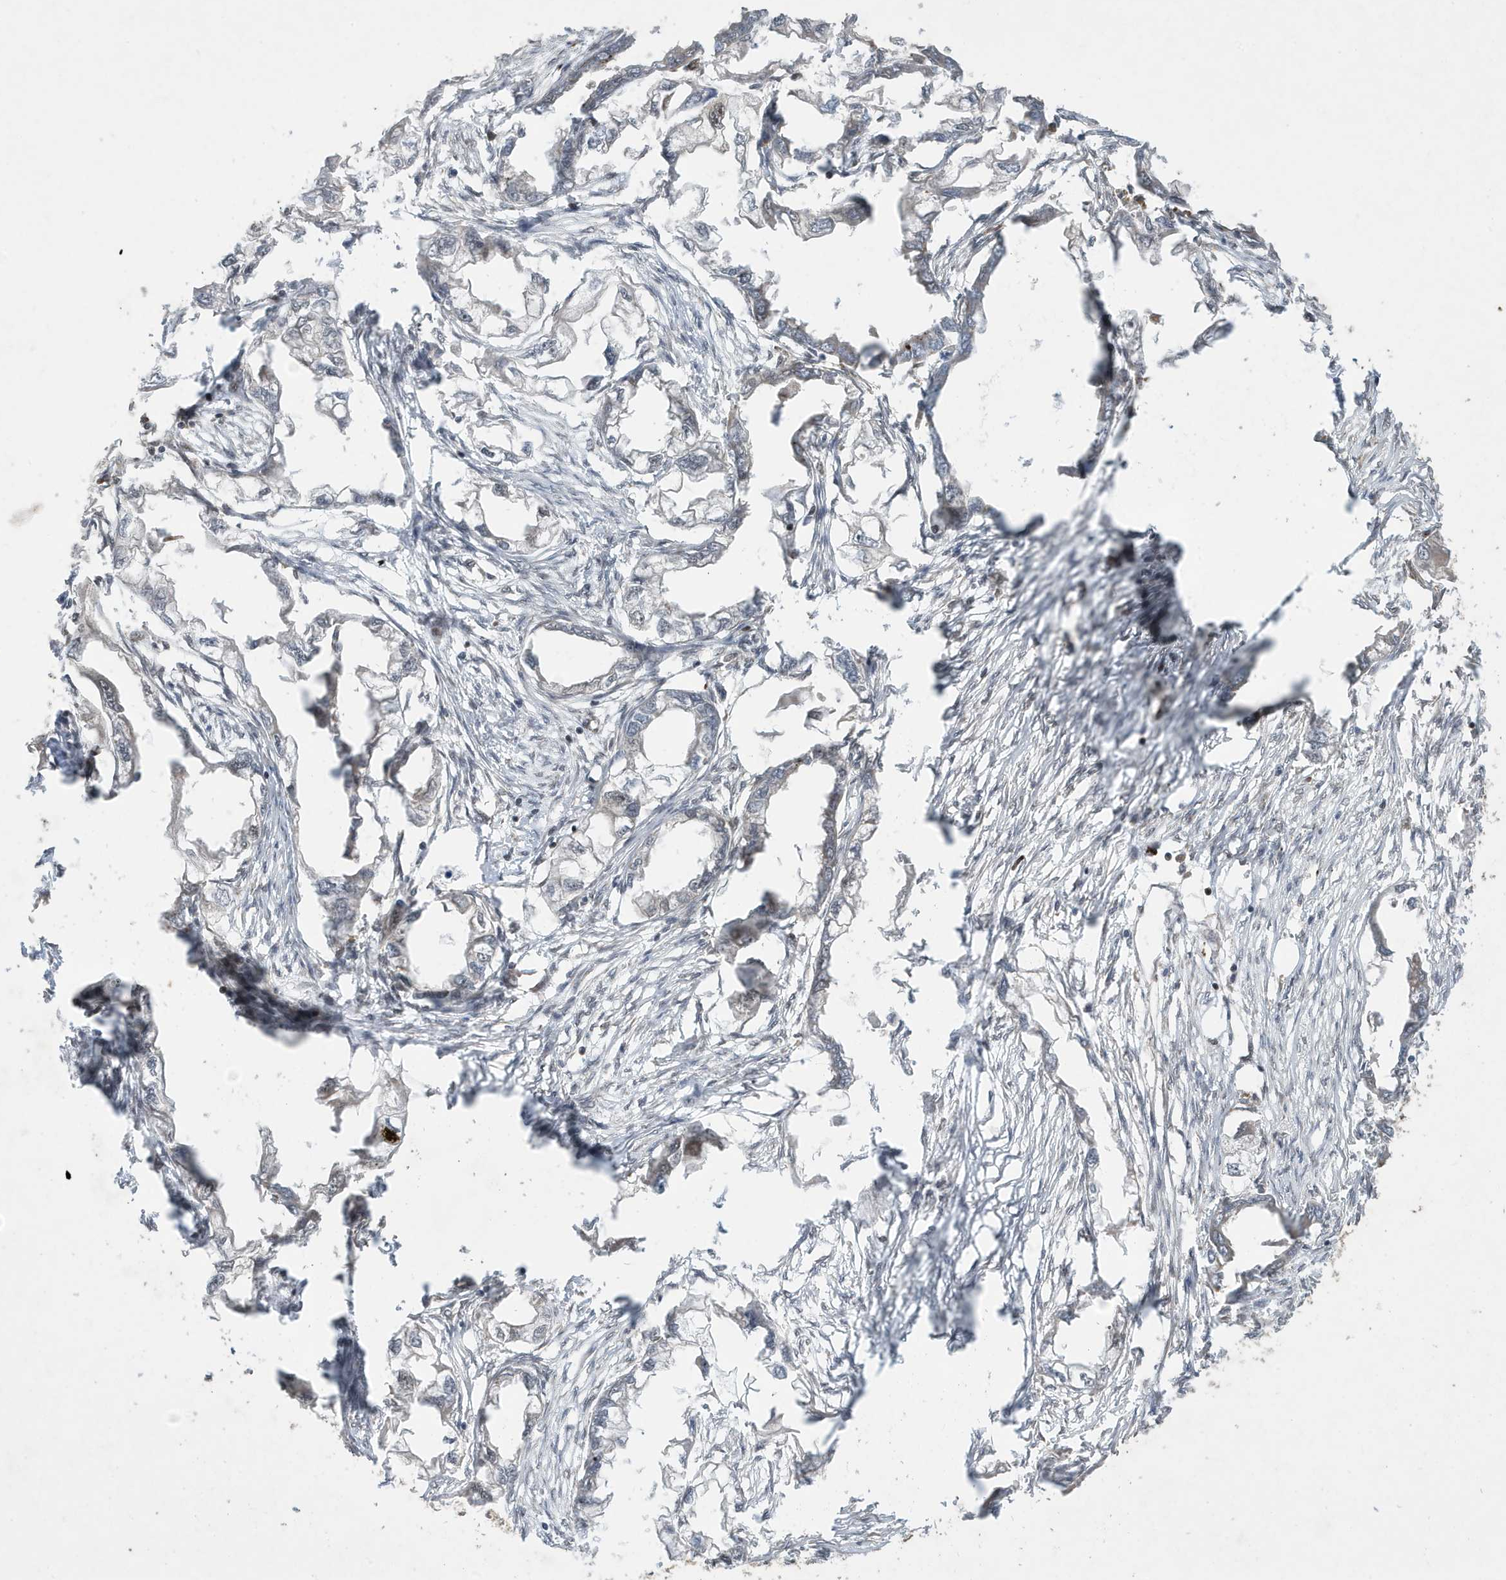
{"staining": {"intensity": "negative", "quantity": "none", "location": "none"}, "tissue": "endometrial cancer", "cell_type": "Tumor cells", "image_type": "cancer", "snomed": [{"axis": "morphology", "description": "Adenocarcinoma, NOS"}, {"axis": "morphology", "description": "Adenocarcinoma, metastatic, NOS"}, {"axis": "topography", "description": "Adipose tissue"}, {"axis": "topography", "description": "Endometrium"}], "caption": "Tumor cells show no significant protein staining in endometrial cancer.", "gene": "FAM9B", "patient": {"sex": "female", "age": 67}}